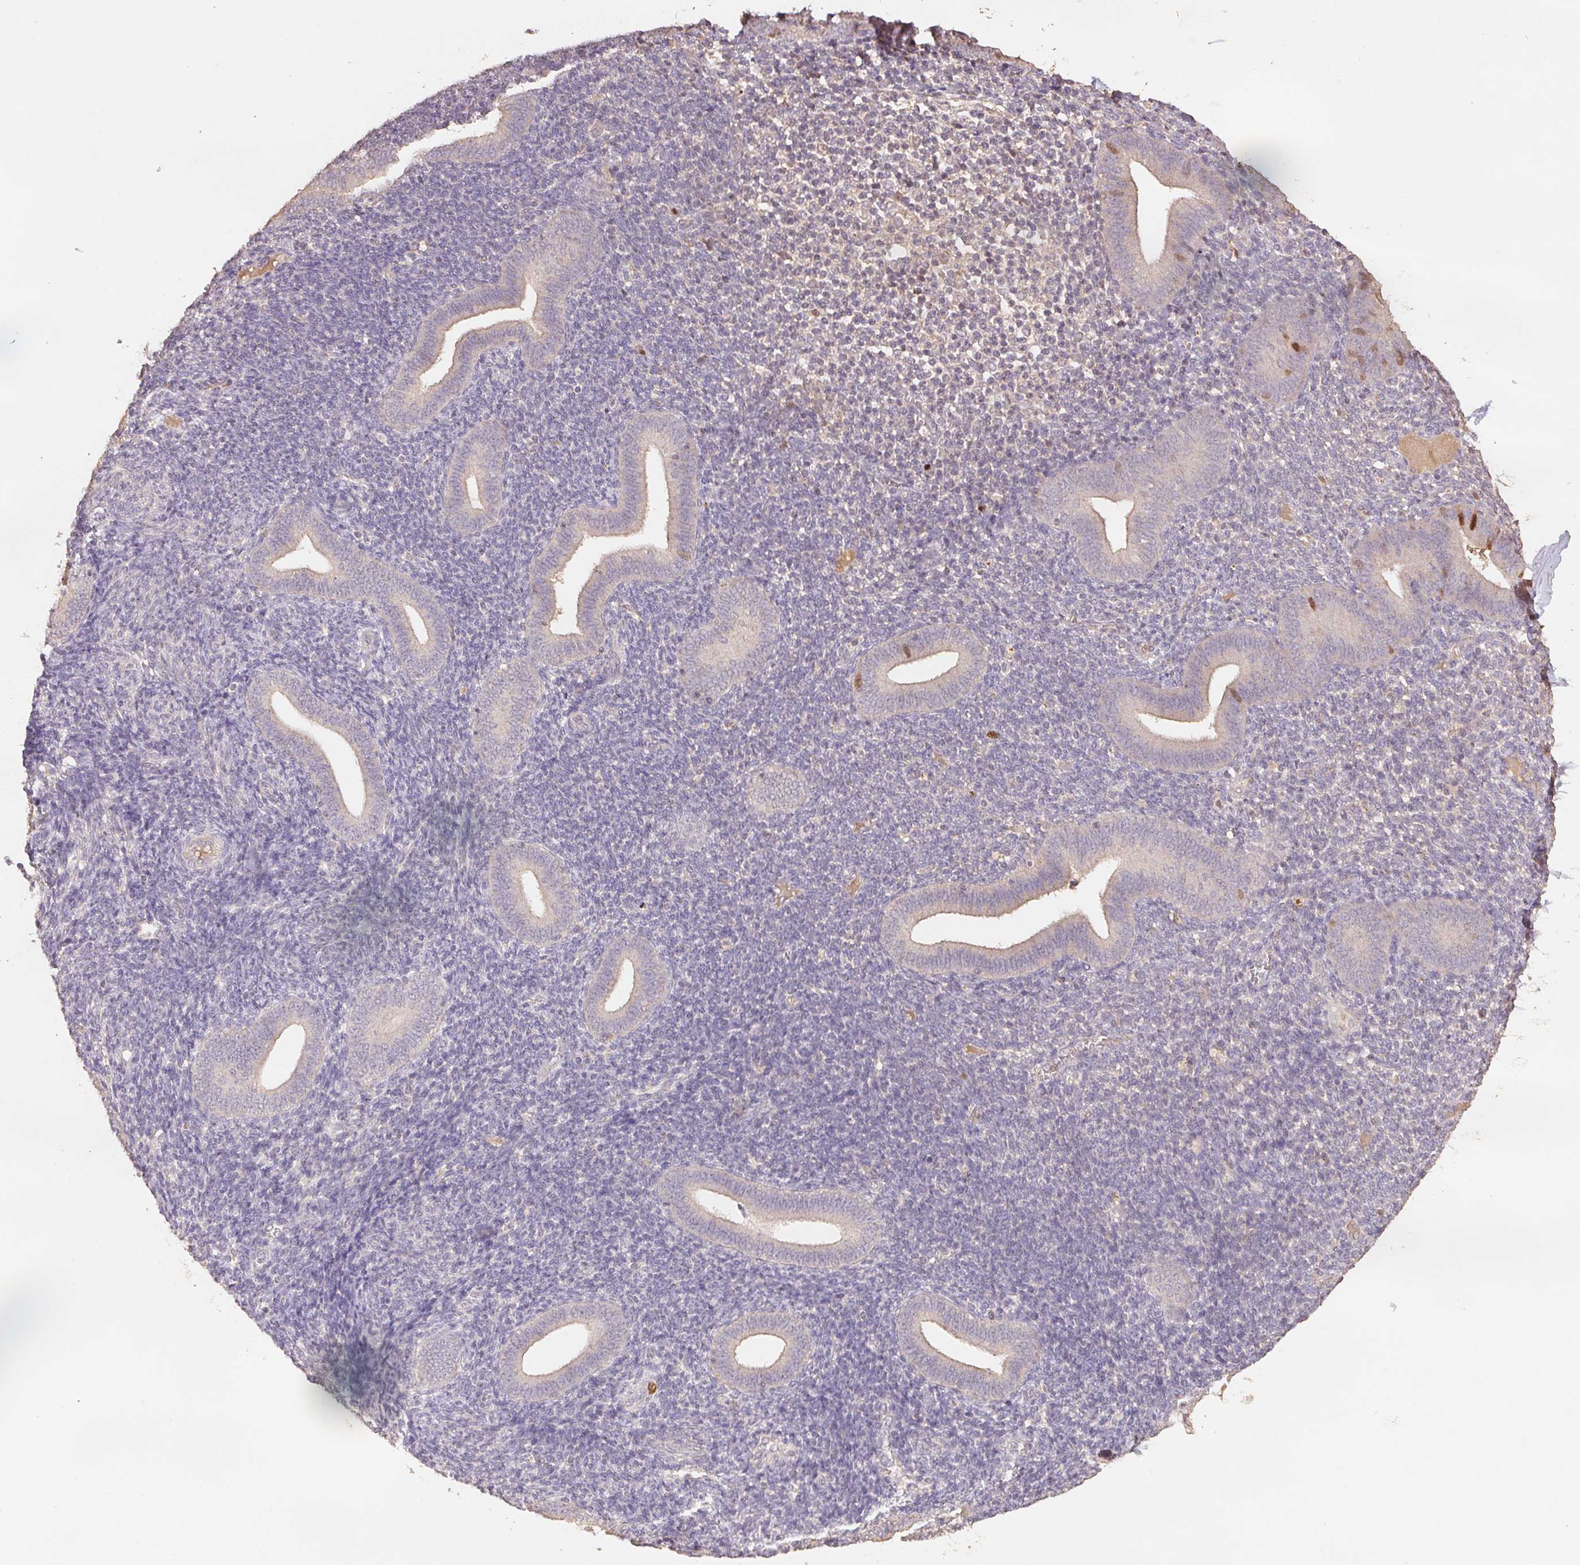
{"staining": {"intensity": "negative", "quantity": "none", "location": "none"}, "tissue": "endometrium", "cell_type": "Cells in endometrial stroma", "image_type": "normal", "snomed": [{"axis": "morphology", "description": "Normal tissue, NOS"}, {"axis": "topography", "description": "Endometrium"}], "caption": "This is a histopathology image of IHC staining of unremarkable endometrium, which shows no positivity in cells in endometrial stroma.", "gene": "CENPF", "patient": {"sex": "female", "age": 25}}